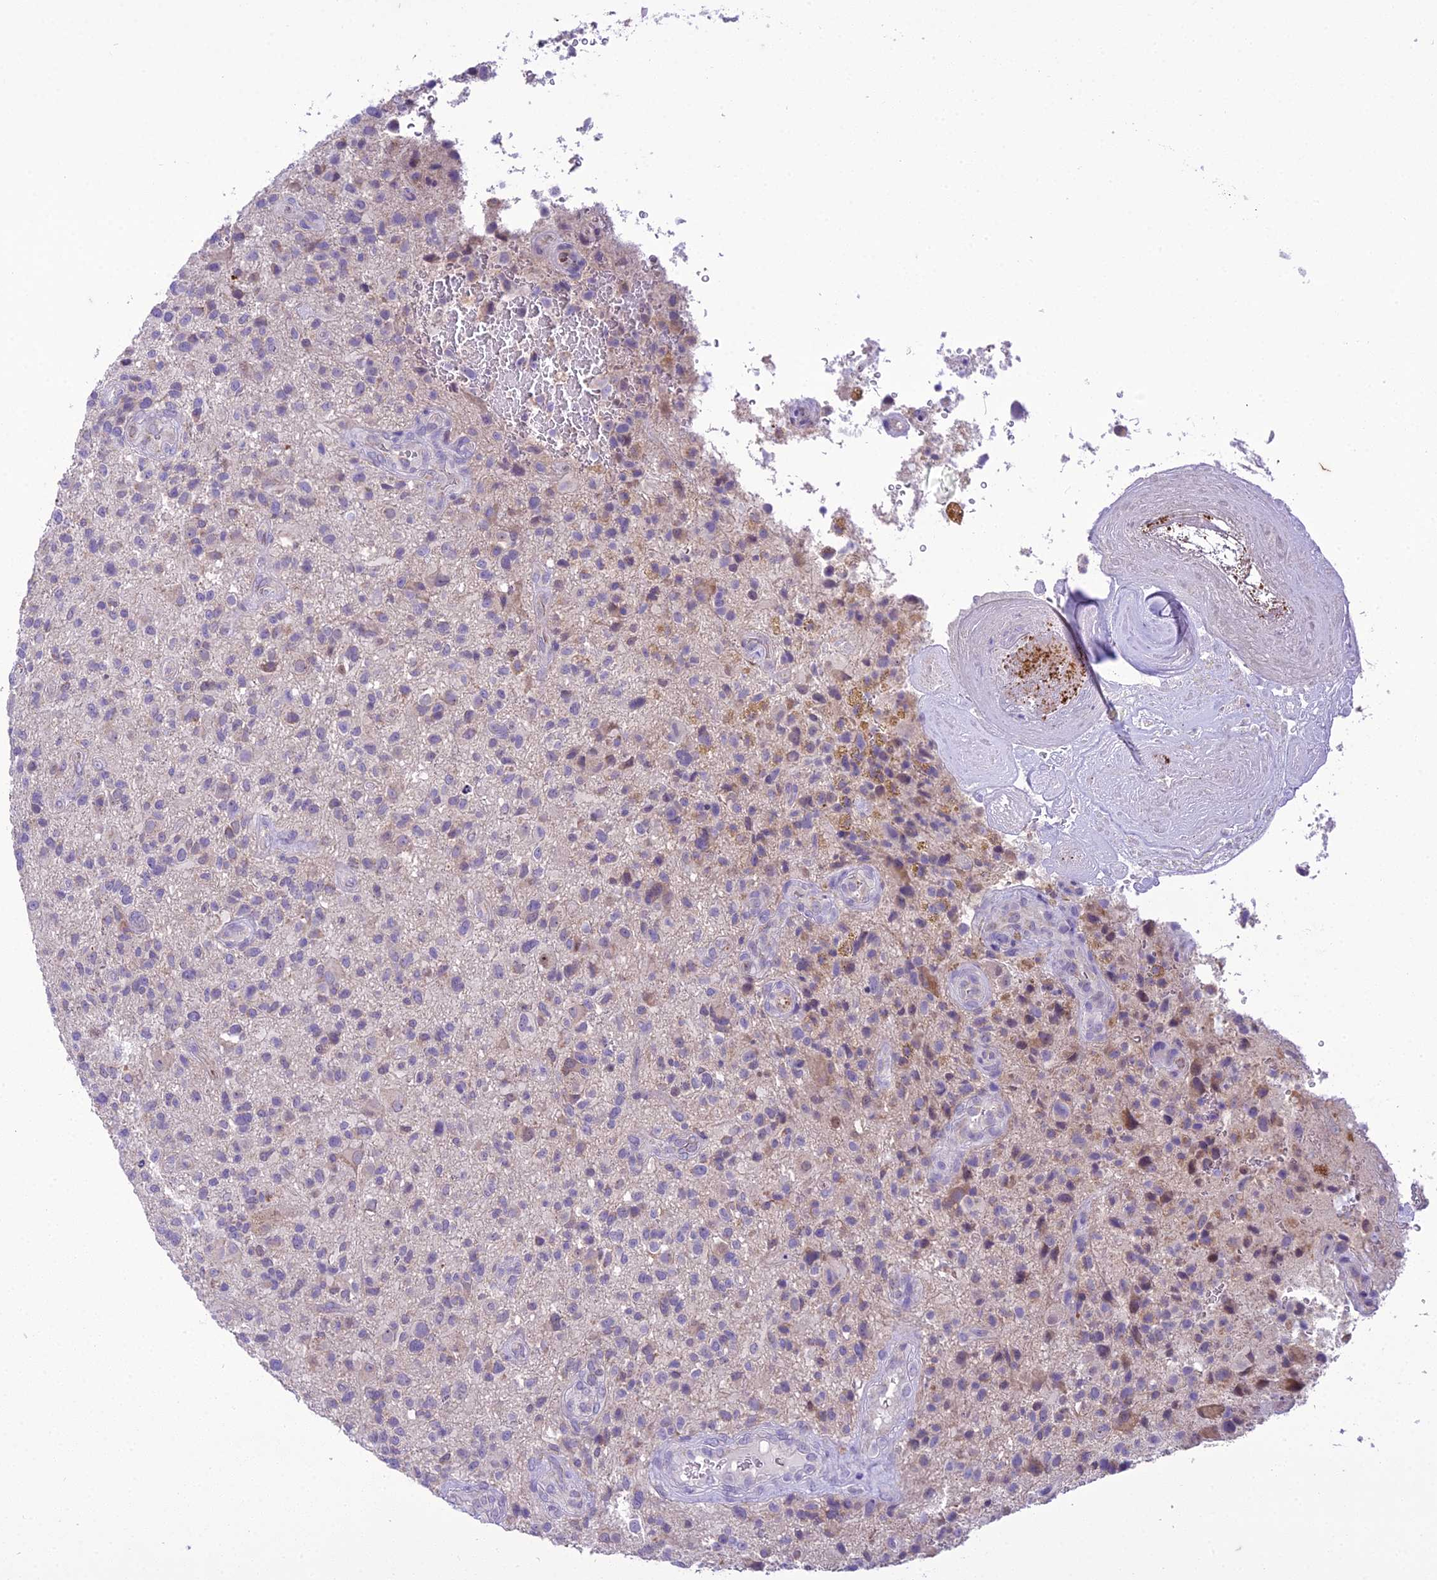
{"staining": {"intensity": "weak", "quantity": "<25%", "location": "cytoplasmic/membranous"}, "tissue": "glioma", "cell_type": "Tumor cells", "image_type": "cancer", "snomed": [{"axis": "morphology", "description": "Glioma, malignant, High grade"}, {"axis": "topography", "description": "Brain"}], "caption": "This is a micrograph of immunohistochemistry staining of glioma, which shows no expression in tumor cells.", "gene": "SCRT1", "patient": {"sex": "male", "age": 47}}